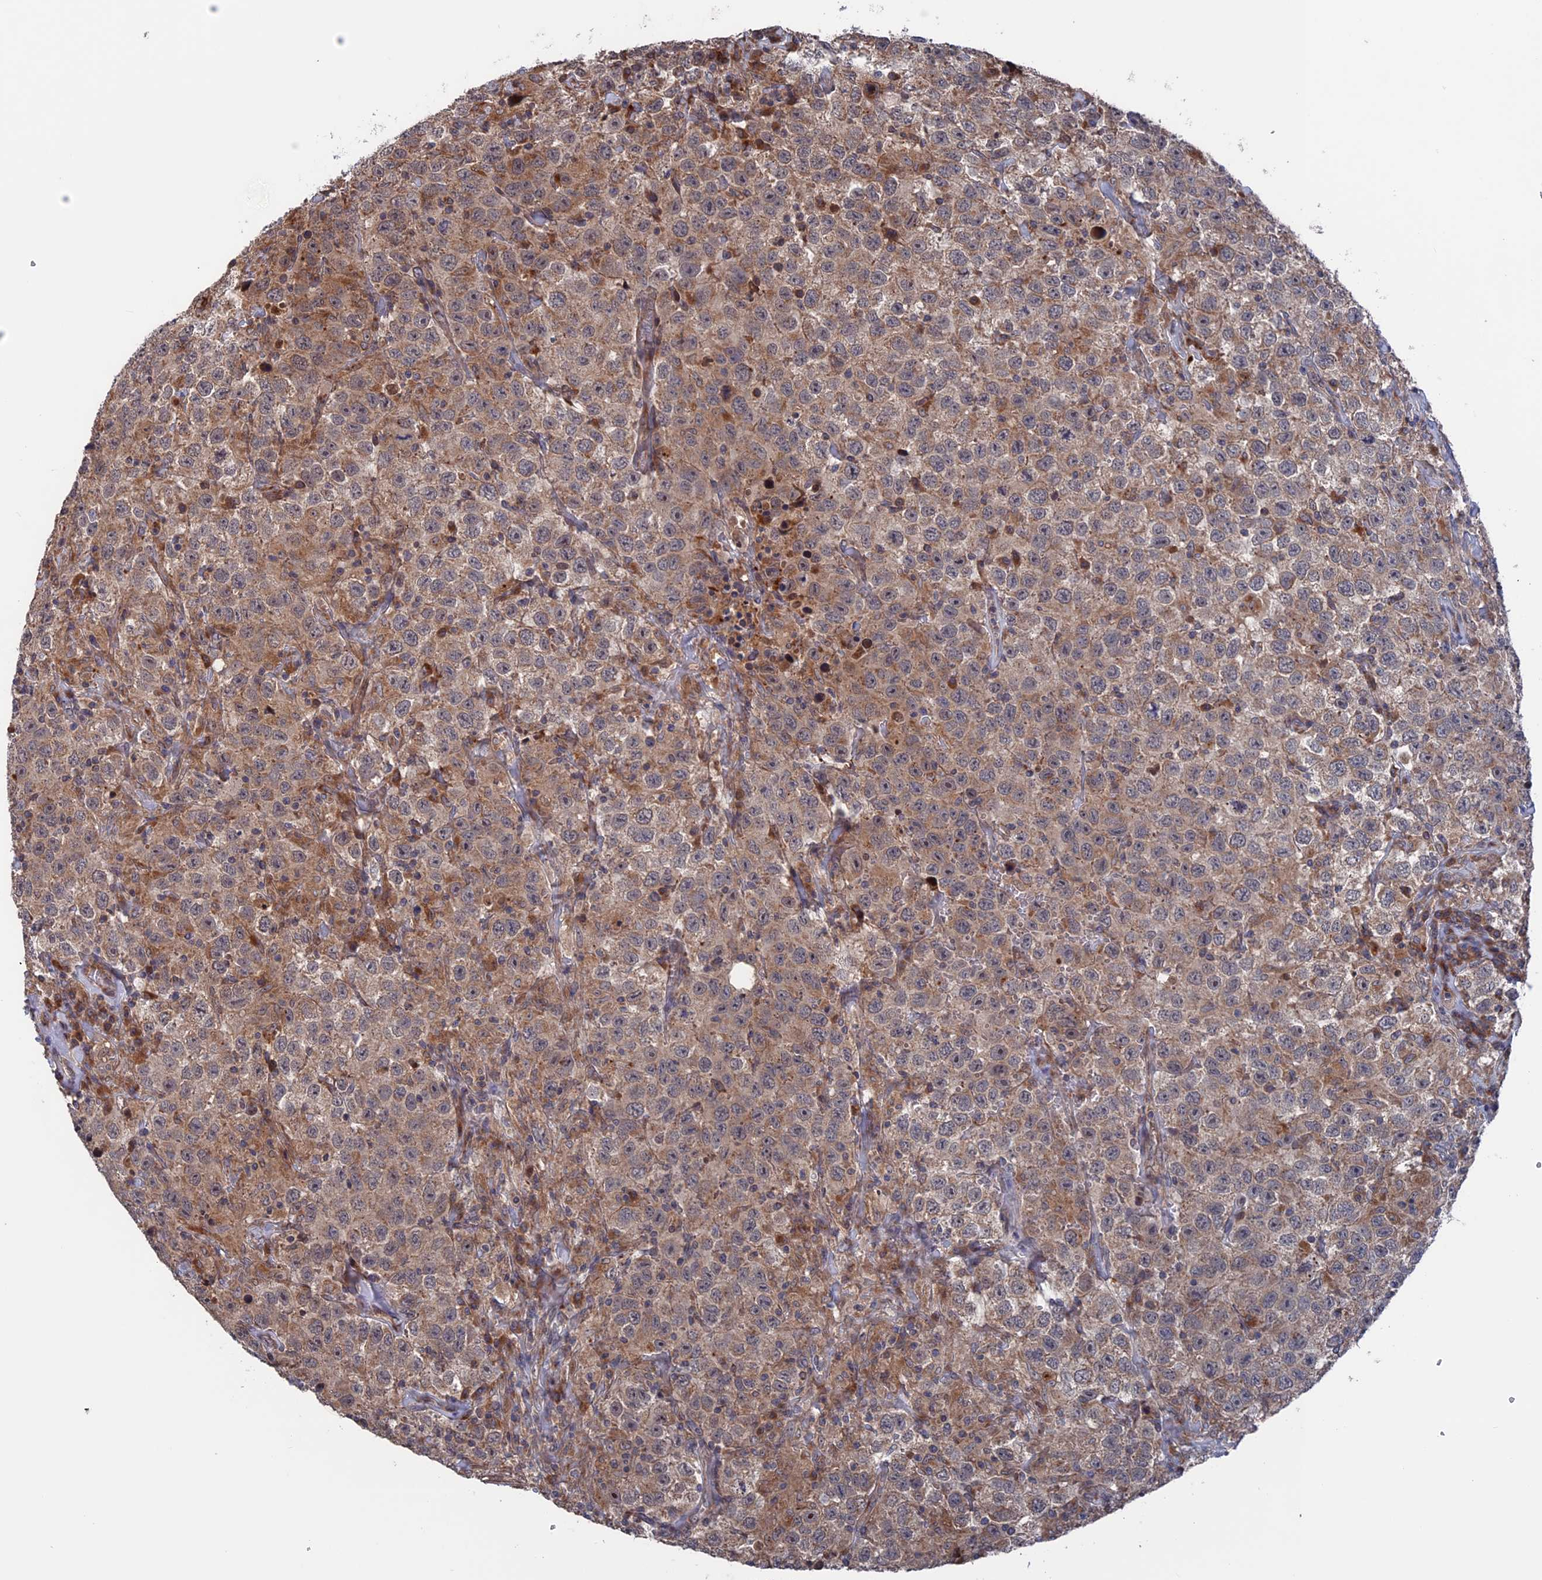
{"staining": {"intensity": "moderate", "quantity": ">75%", "location": "cytoplasmic/membranous"}, "tissue": "testis cancer", "cell_type": "Tumor cells", "image_type": "cancer", "snomed": [{"axis": "morphology", "description": "Seminoma, NOS"}, {"axis": "topography", "description": "Testis"}], "caption": "Immunohistochemical staining of human seminoma (testis) displays medium levels of moderate cytoplasmic/membranous expression in approximately >75% of tumor cells.", "gene": "PLA2G15", "patient": {"sex": "male", "age": 41}}